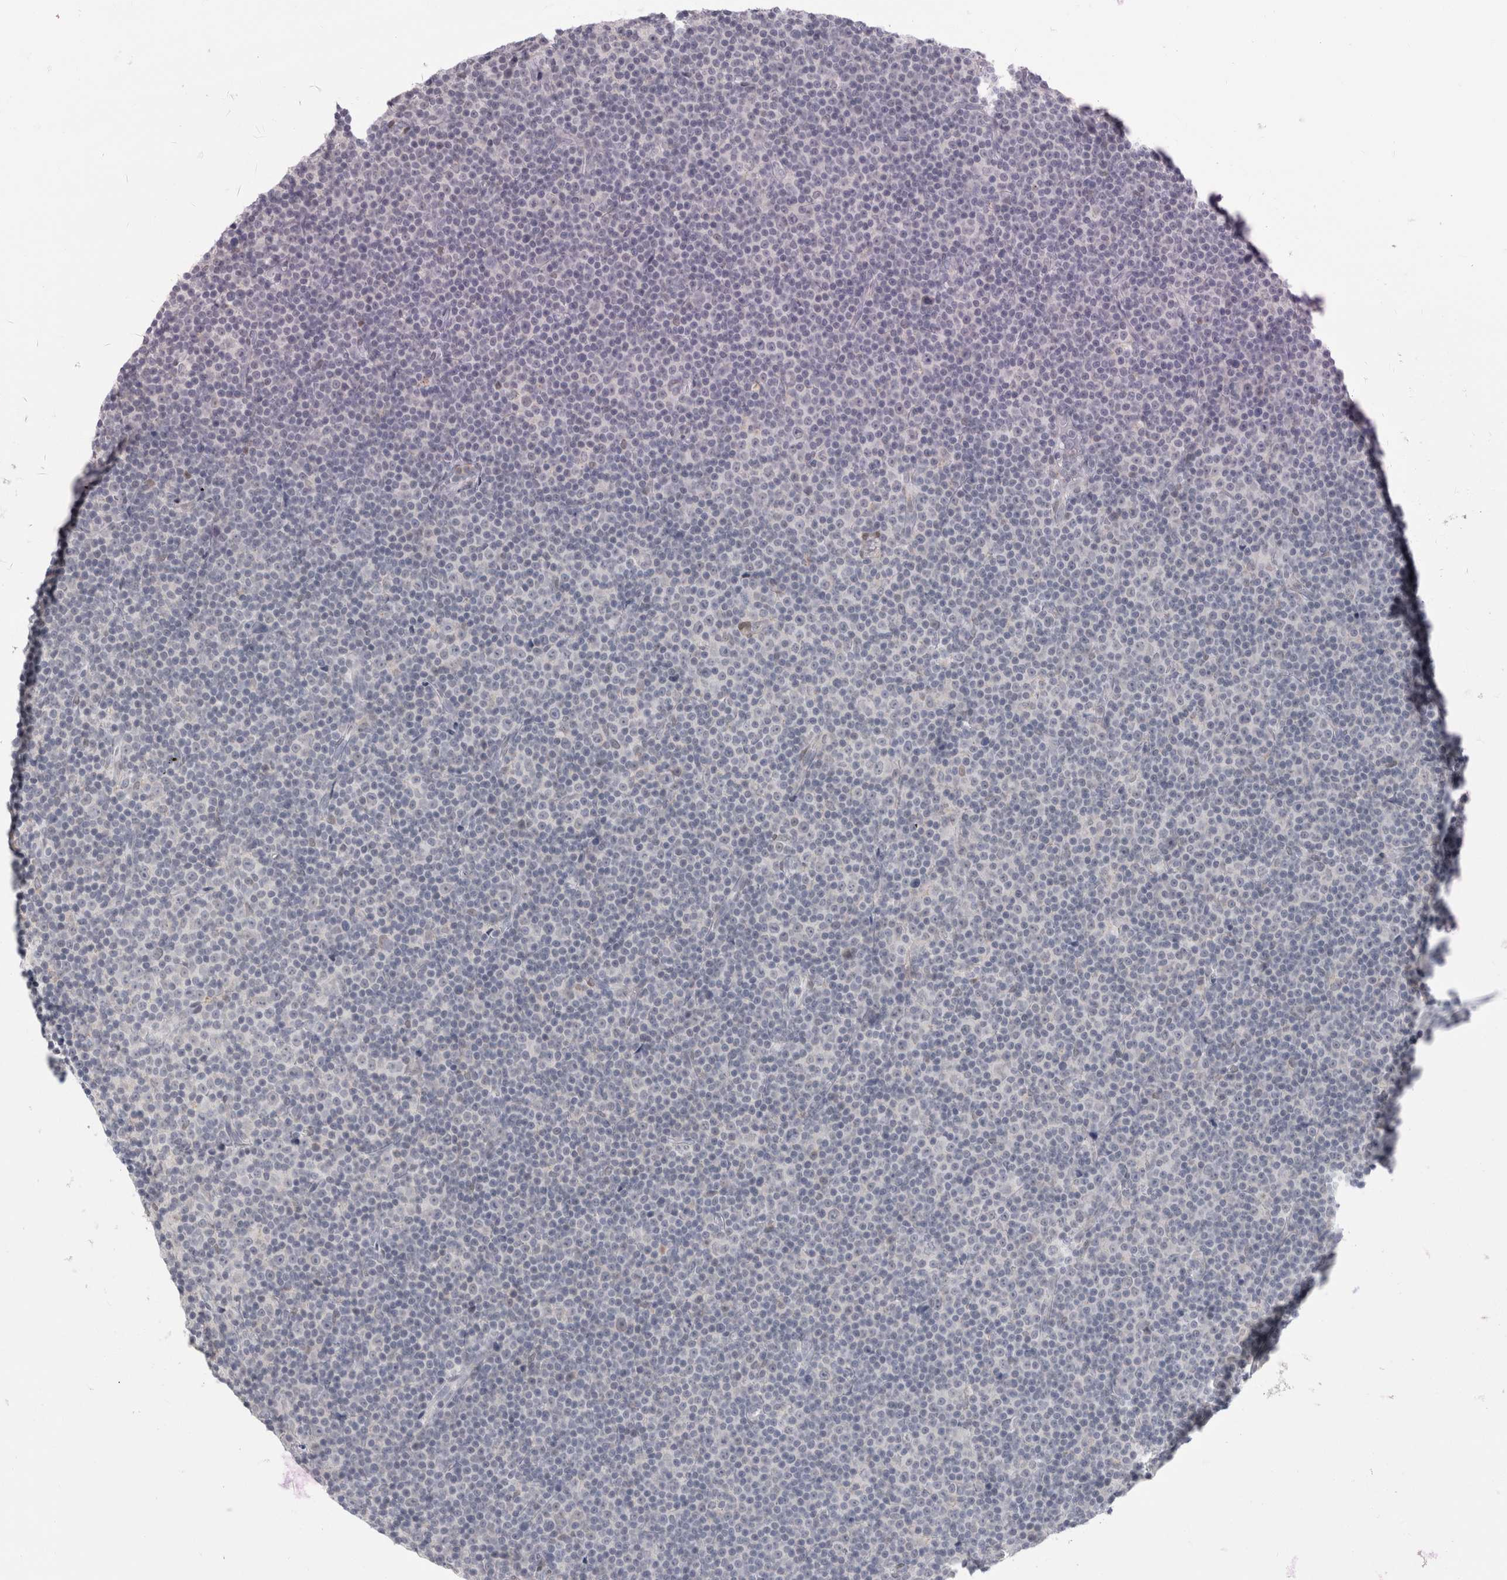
{"staining": {"intensity": "negative", "quantity": "none", "location": "none"}, "tissue": "lymphoma", "cell_type": "Tumor cells", "image_type": "cancer", "snomed": [{"axis": "morphology", "description": "Malignant lymphoma, non-Hodgkin's type, Low grade"}, {"axis": "topography", "description": "Lymph node"}], "caption": "This image is of low-grade malignant lymphoma, non-Hodgkin's type stained with IHC to label a protein in brown with the nuclei are counter-stained blue. There is no expression in tumor cells.", "gene": "PLIN1", "patient": {"sex": "female", "age": 67}}